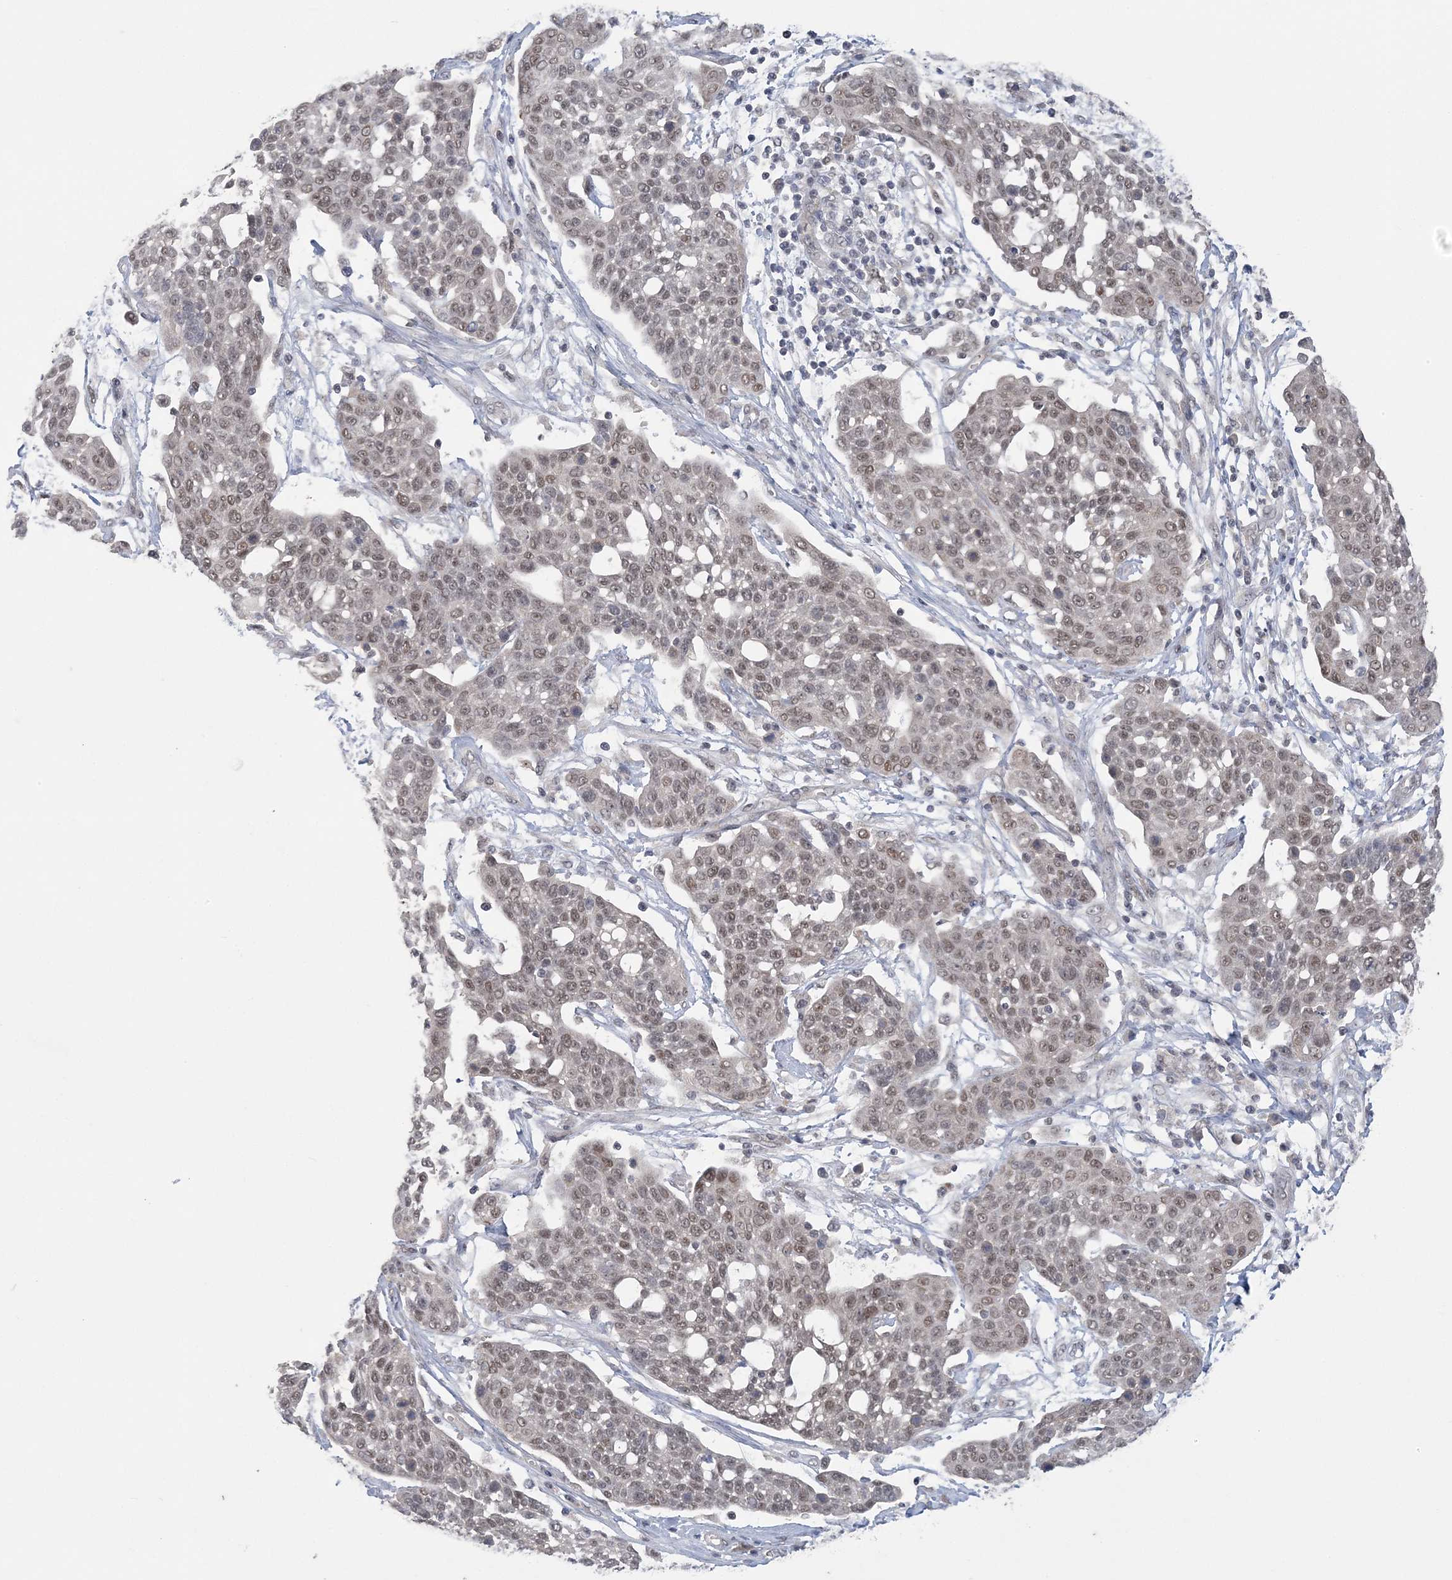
{"staining": {"intensity": "weak", "quantity": ">75%", "location": "nuclear"}, "tissue": "cervical cancer", "cell_type": "Tumor cells", "image_type": "cancer", "snomed": [{"axis": "morphology", "description": "Squamous cell carcinoma, NOS"}, {"axis": "topography", "description": "Cervix"}], "caption": "Immunohistochemical staining of cervical squamous cell carcinoma demonstrates low levels of weak nuclear expression in about >75% of tumor cells. Using DAB (brown) and hematoxylin (blue) stains, captured at high magnification using brightfield microscopy.", "gene": "ZBTB7A", "patient": {"sex": "female", "age": 34}}